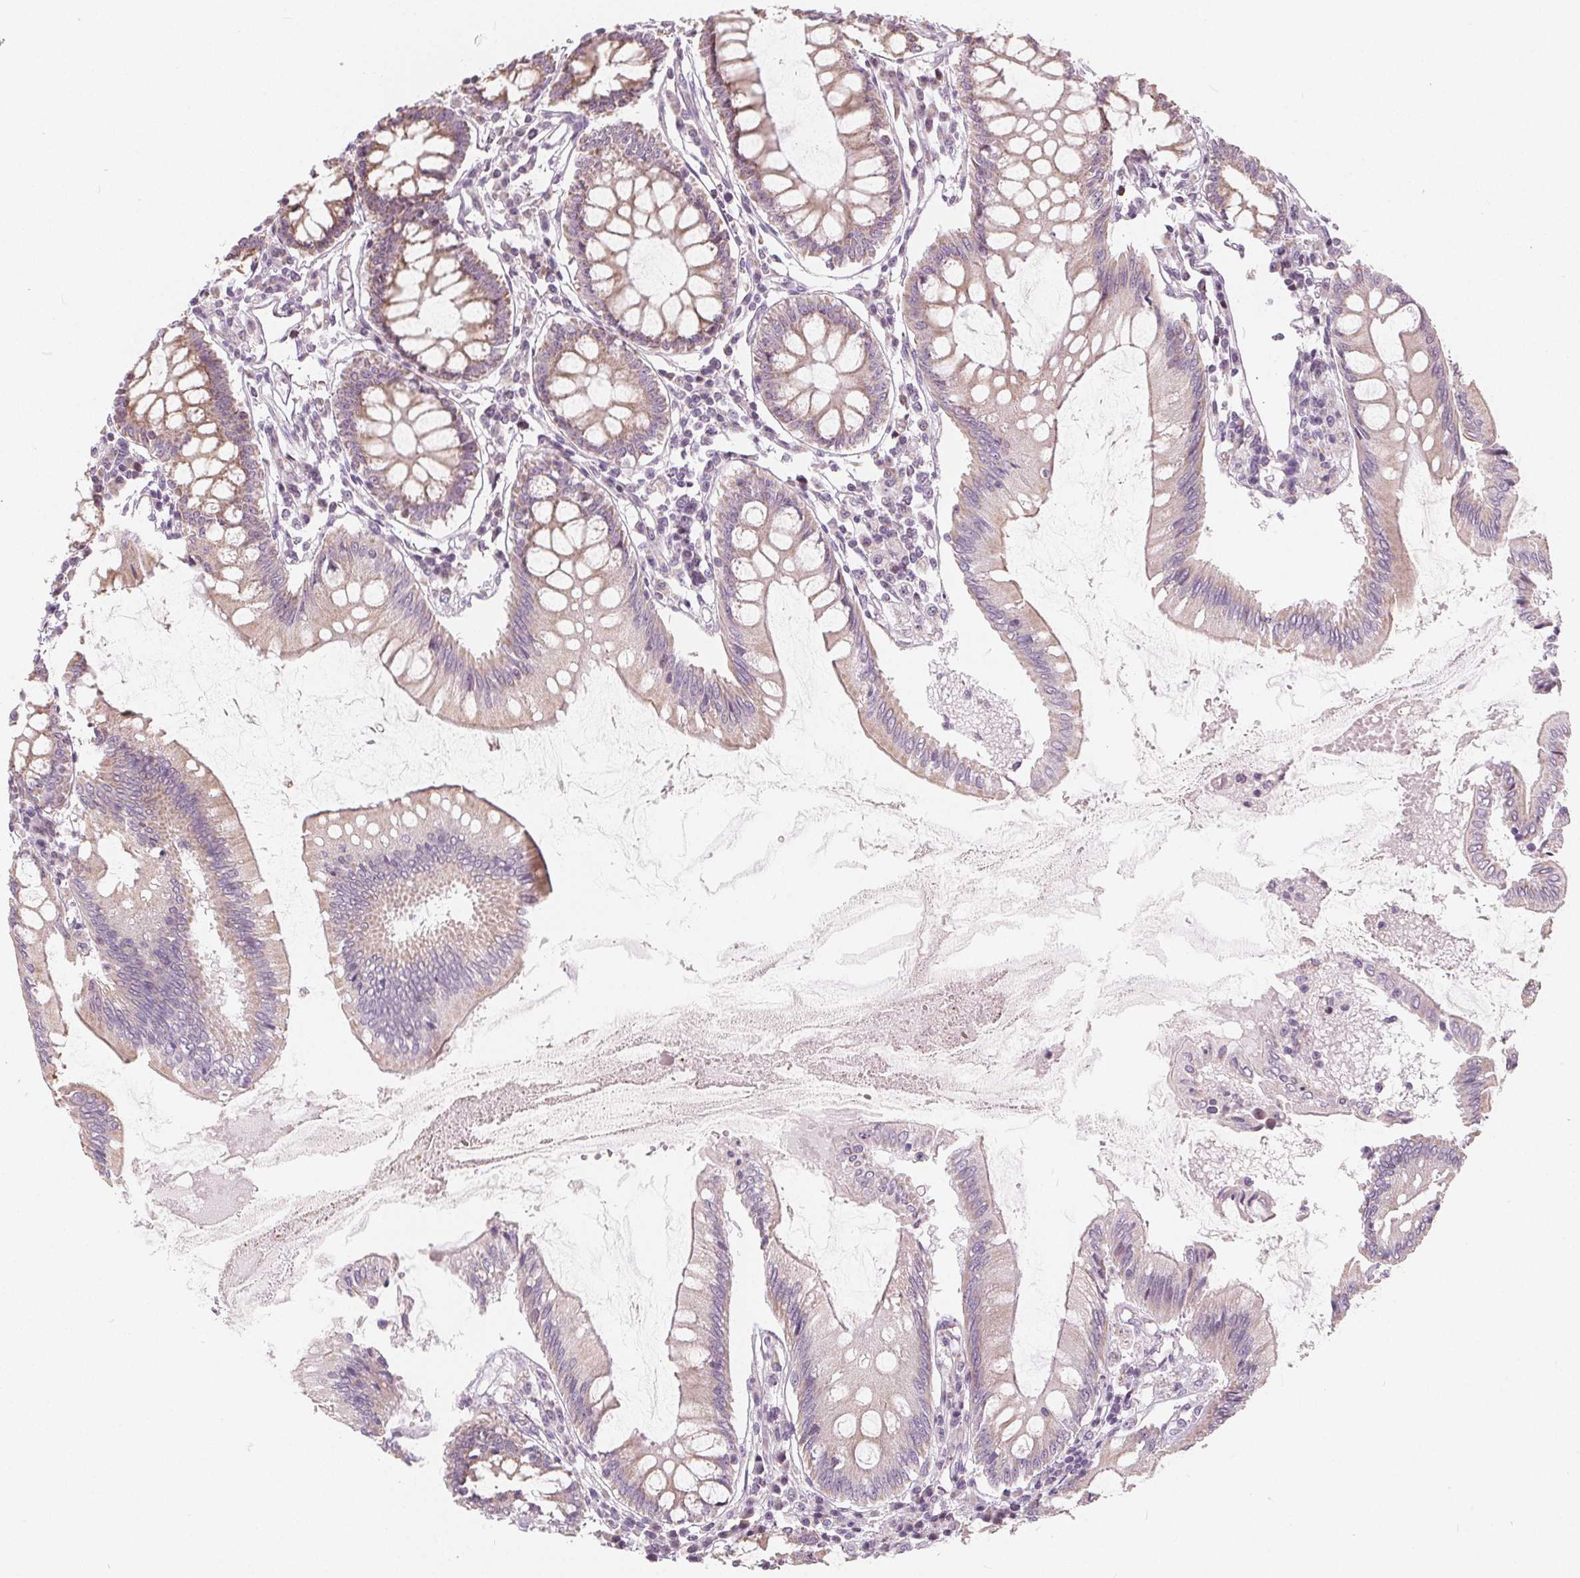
{"staining": {"intensity": "negative", "quantity": "none", "location": "none"}, "tissue": "colon", "cell_type": "Endothelial cells", "image_type": "normal", "snomed": [{"axis": "morphology", "description": "Normal tissue, NOS"}, {"axis": "morphology", "description": "Adenocarcinoma, NOS"}, {"axis": "topography", "description": "Colon"}], "caption": "Immunohistochemistry image of unremarkable colon: colon stained with DAB (3,3'-diaminobenzidine) demonstrates no significant protein positivity in endothelial cells. Brightfield microscopy of IHC stained with DAB (brown) and hematoxylin (blue), captured at high magnification.", "gene": "NUP210L", "patient": {"sex": "male", "age": 83}}